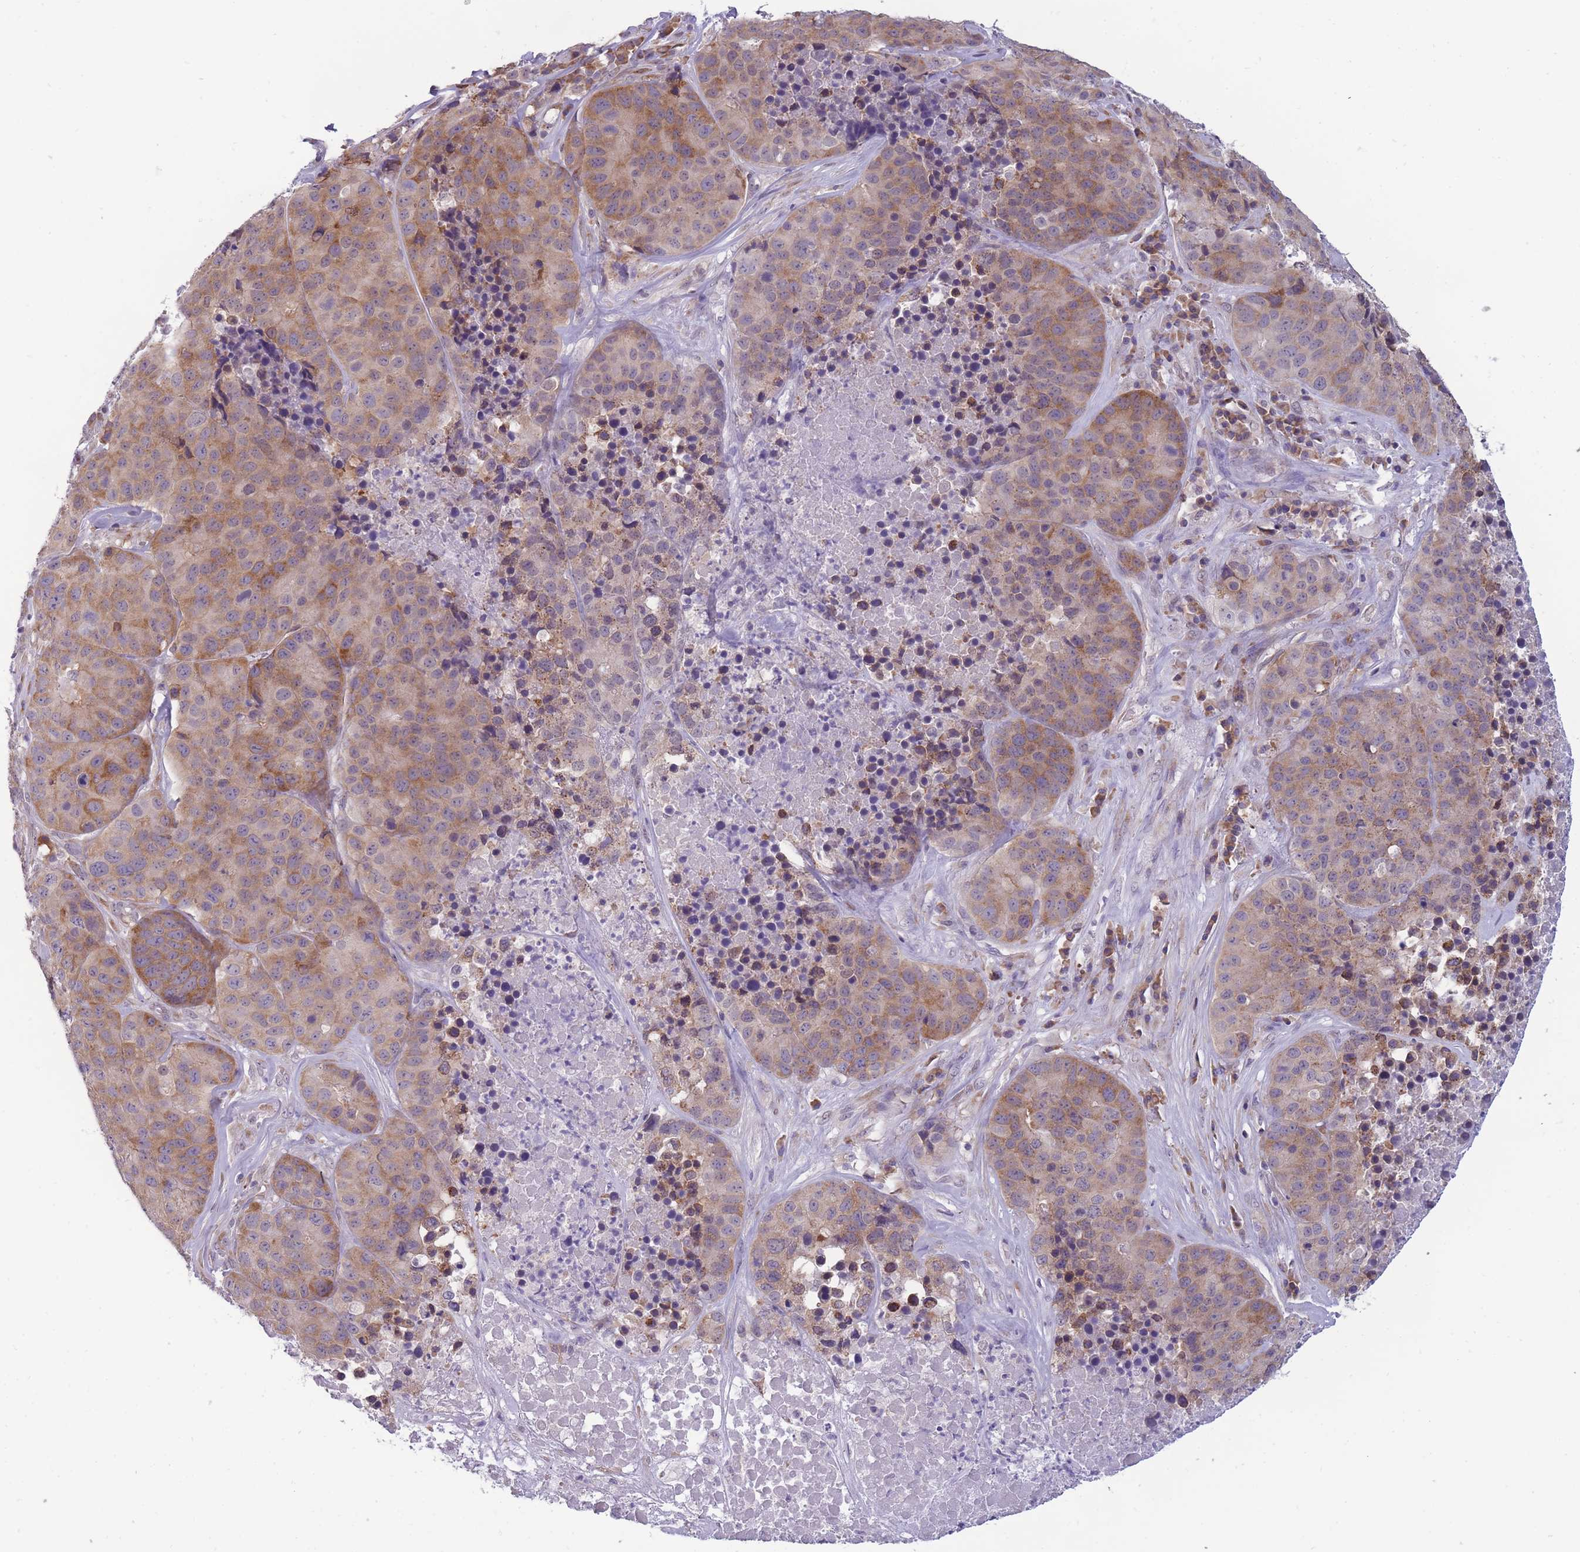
{"staining": {"intensity": "moderate", "quantity": ">75%", "location": "cytoplasmic/membranous"}, "tissue": "stomach cancer", "cell_type": "Tumor cells", "image_type": "cancer", "snomed": [{"axis": "morphology", "description": "Adenocarcinoma, NOS"}, {"axis": "topography", "description": "Stomach"}], "caption": "Tumor cells exhibit moderate cytoplasmic/membranous positivity in about >75% of cells in adenocarcinoma (stomach).", "gene": "TMEM121", "patient": {"sex": "male", "age": 71}}